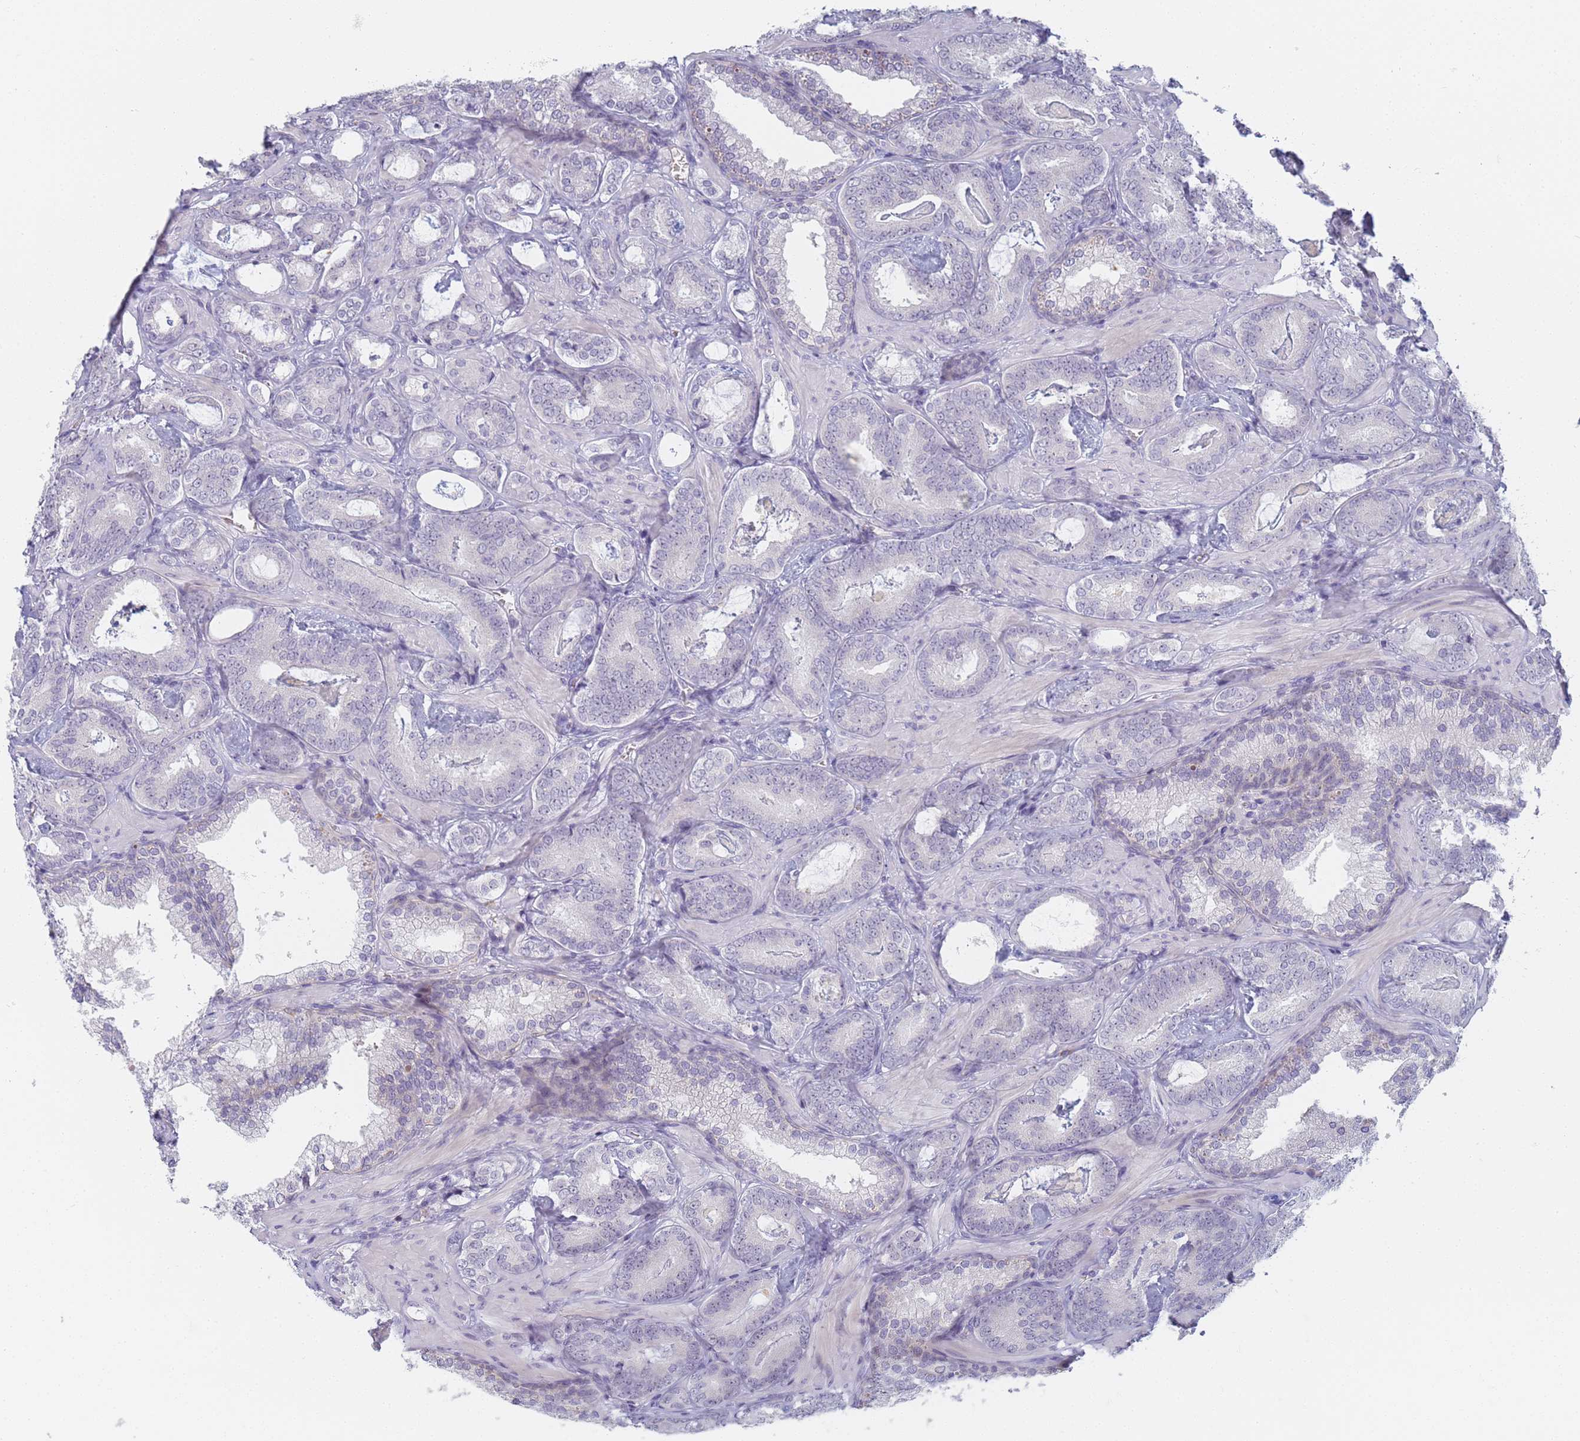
{"staining": {"intensity": "negative", "quantity": "none", "location": "none"}, "tissue": "prostate cancer", "cell_type": "Tumor cells", "image_type": "cancer", "snomed": [{"axis": "morphology", "description": "Adenocarcinoma, Low grade"}, {"axis": "topography", "description": "Prostate"}], "caption": "This micrograph is of prostate cancer (adenocarcinoma (low-grade)) stained with immunohistochemistry (IHC) to label a protein in brown with the nuclei are counter-stained blue. There is no expression in tumor cells. (DAB immunohistochemistry (IHC) with hematoxylin counter stain).", "gene": "SLC38A9", "patient": {"sex": "male", "age": 60}}